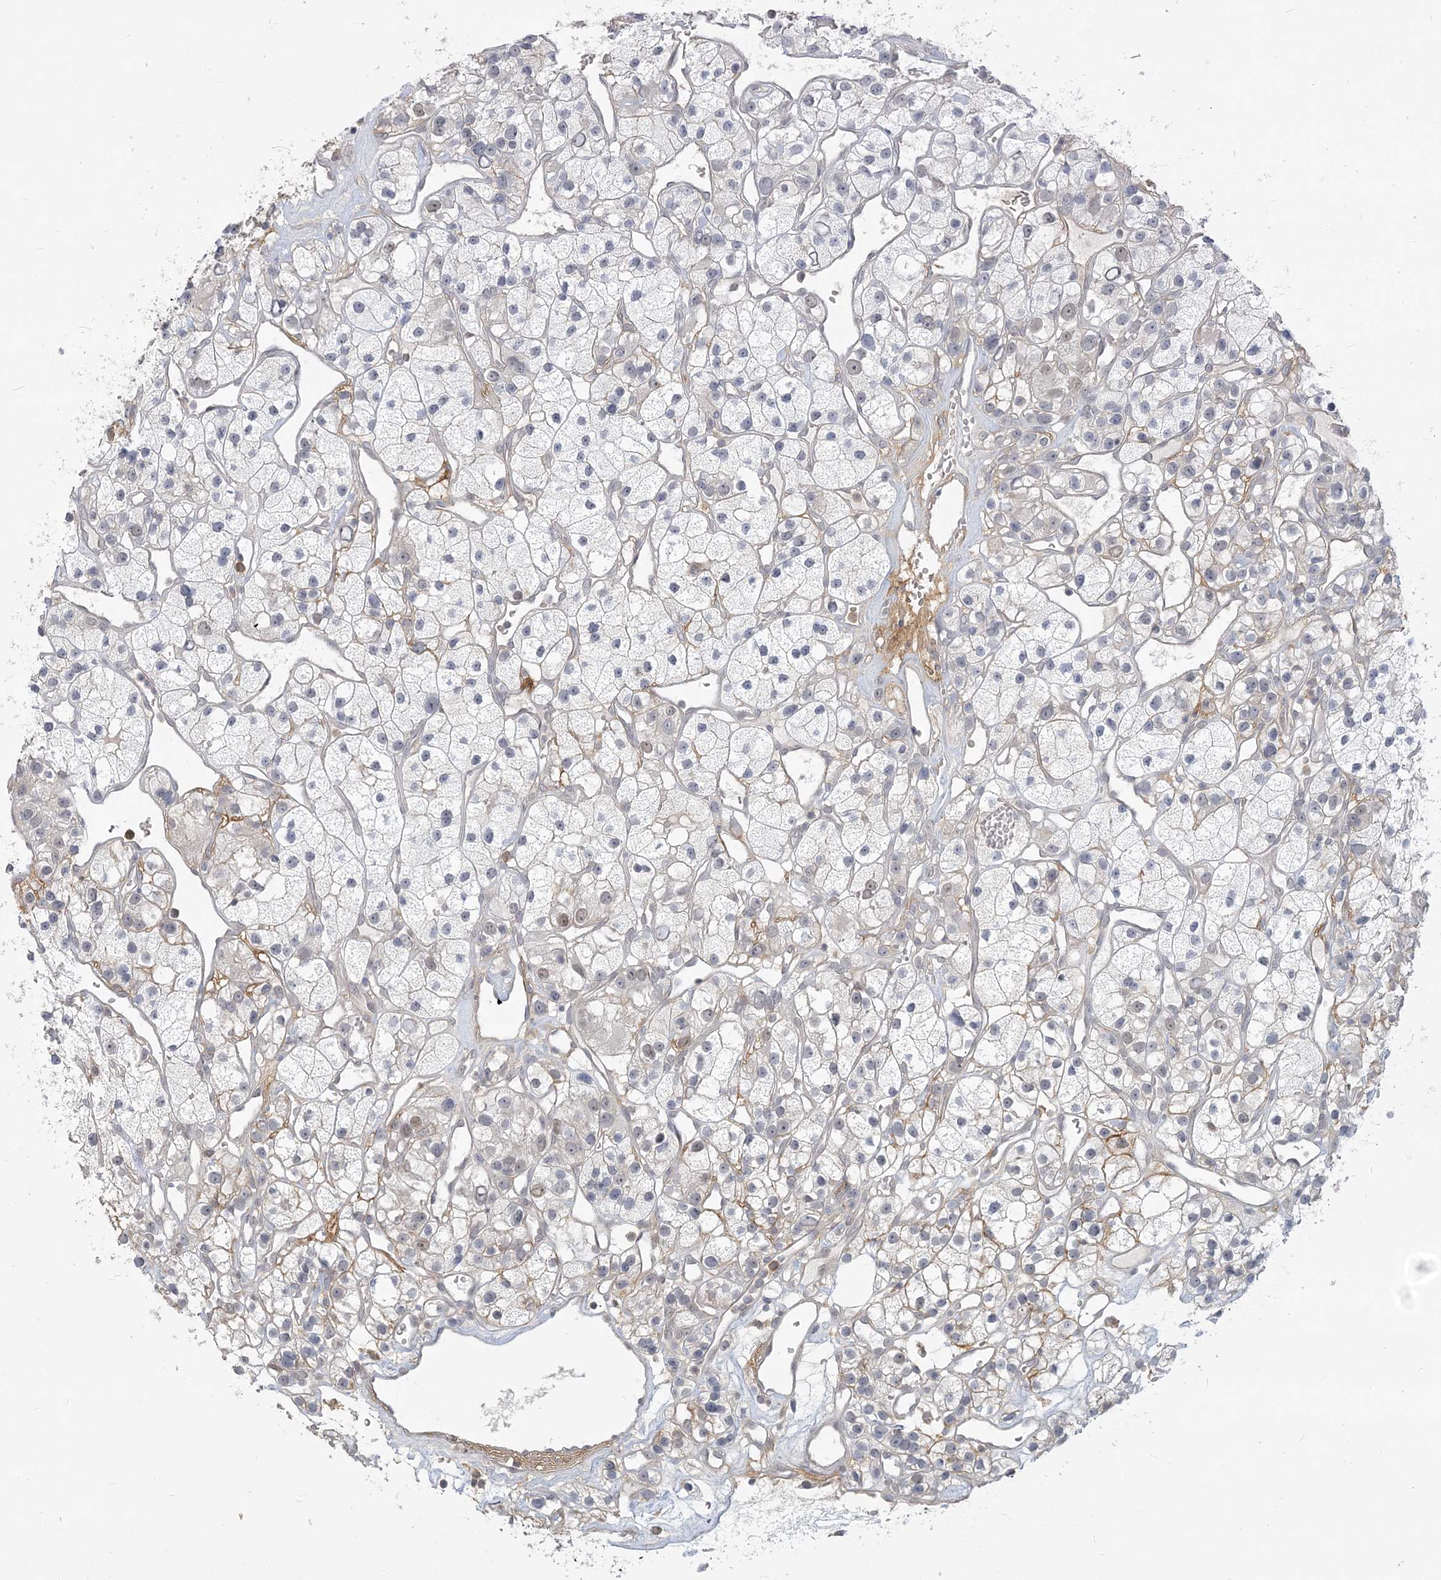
{"staining": {"intensity": "negative", "quantity": "none", "location": "none"}, "tissue": "renal cancer", "cell_type": "Tumor cells", "image_type": "cancer", "snomed": [{"axis": "morphology", "description": "Adenocarcinoma, NOS"}, {"axis": "topography", "description": "Kidney"}], "caption": "Immunohistochemistry (IHC) histopathology image of neoplastic tissue: human renal cancer stained with DAB displays no significant protein expression in tumor cells.", "gene": "ANKS1A", "patient": {"sex": "female", "age": 57}}